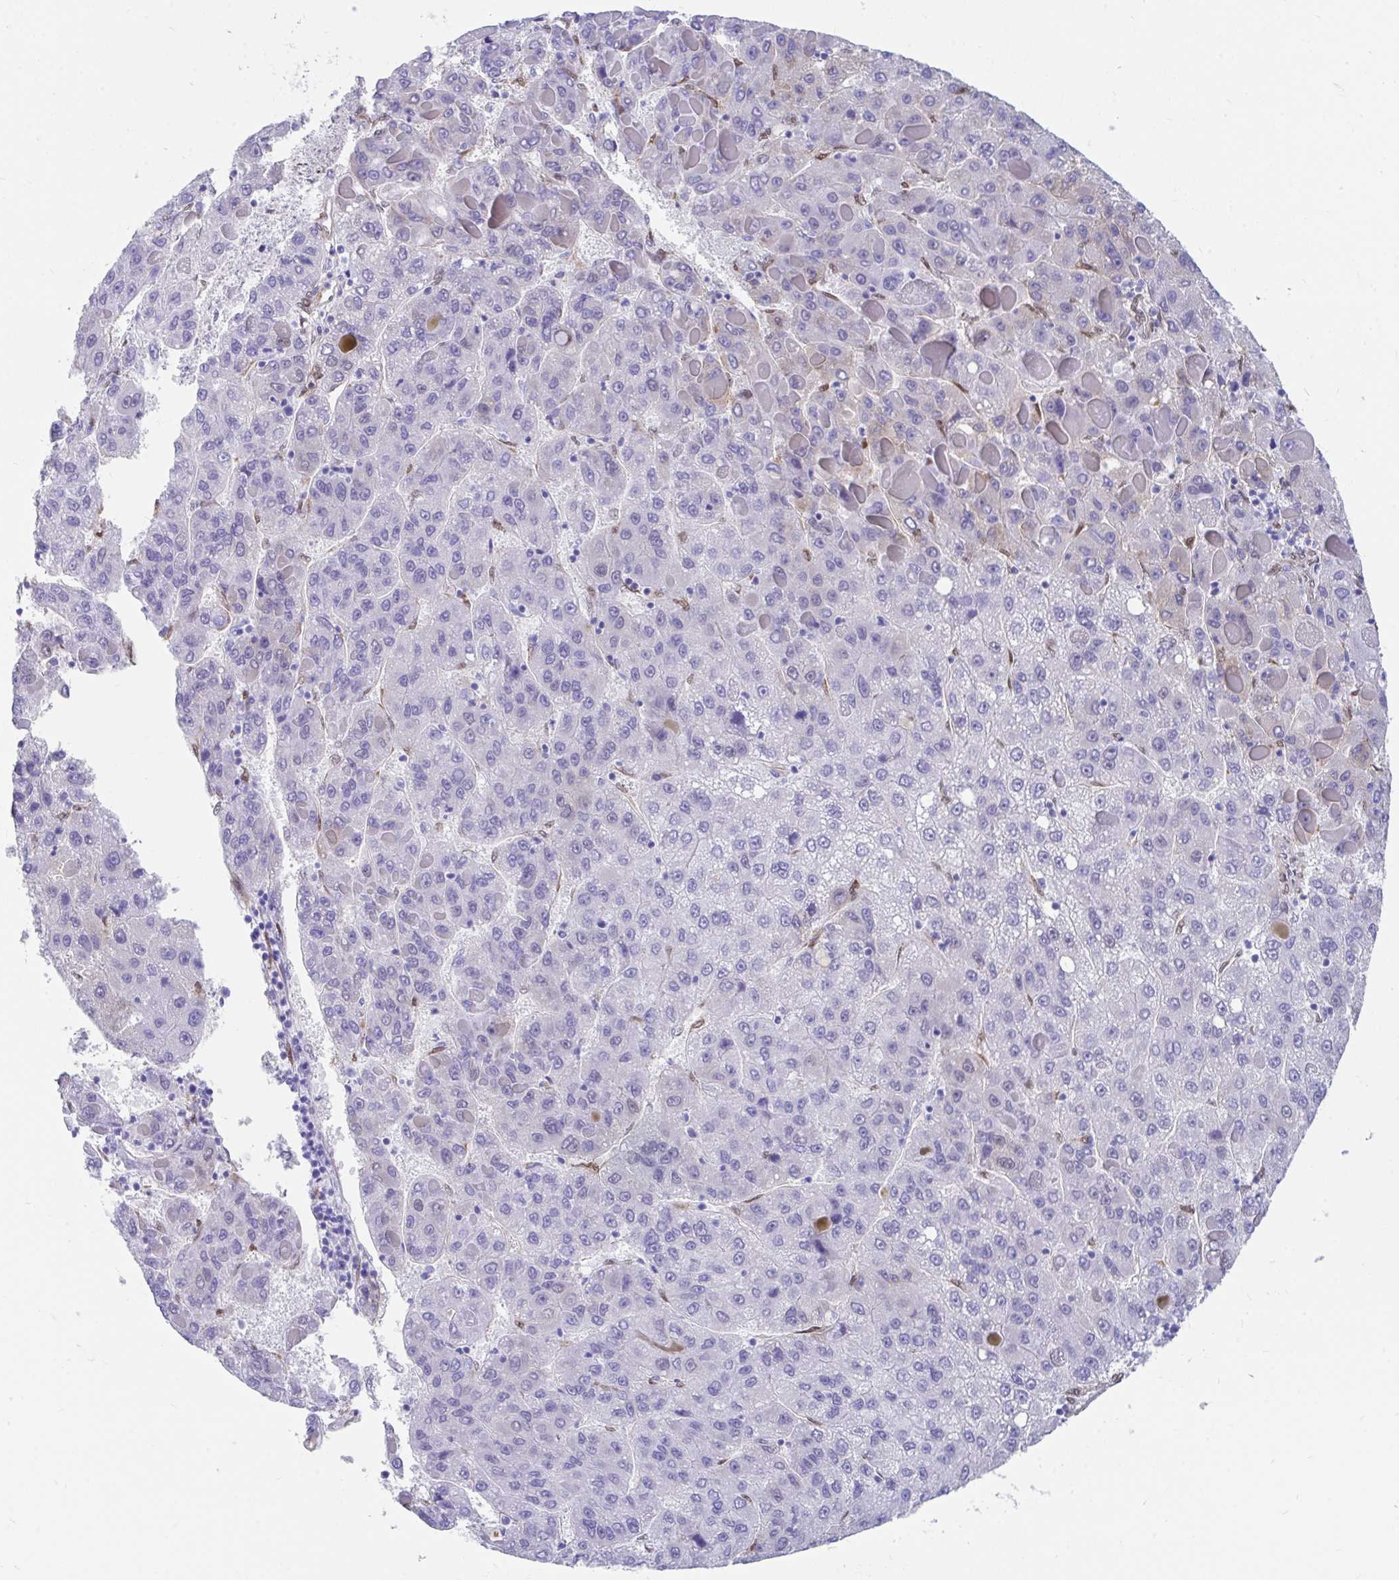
{"staining": {"intensity": "negative", "quantity": "none", "location": "none"}, "tissue": "liver cancer", "cell_type": "Tumor cells", "image_type": "cancer", "snomed": [{"axis": "morphology", "description": "Carcinoma, Hepatocellular, NOS"}, {"axis": "topography", "description": "Liver"}], "caption": "Tumor cells show no significant protein expression in liver hepatocellular carcinoma. (IHC, brightfield microscopy, high magnification).", "gene": "RBPMS", "patient": {"sex": "female", "age": 82}}